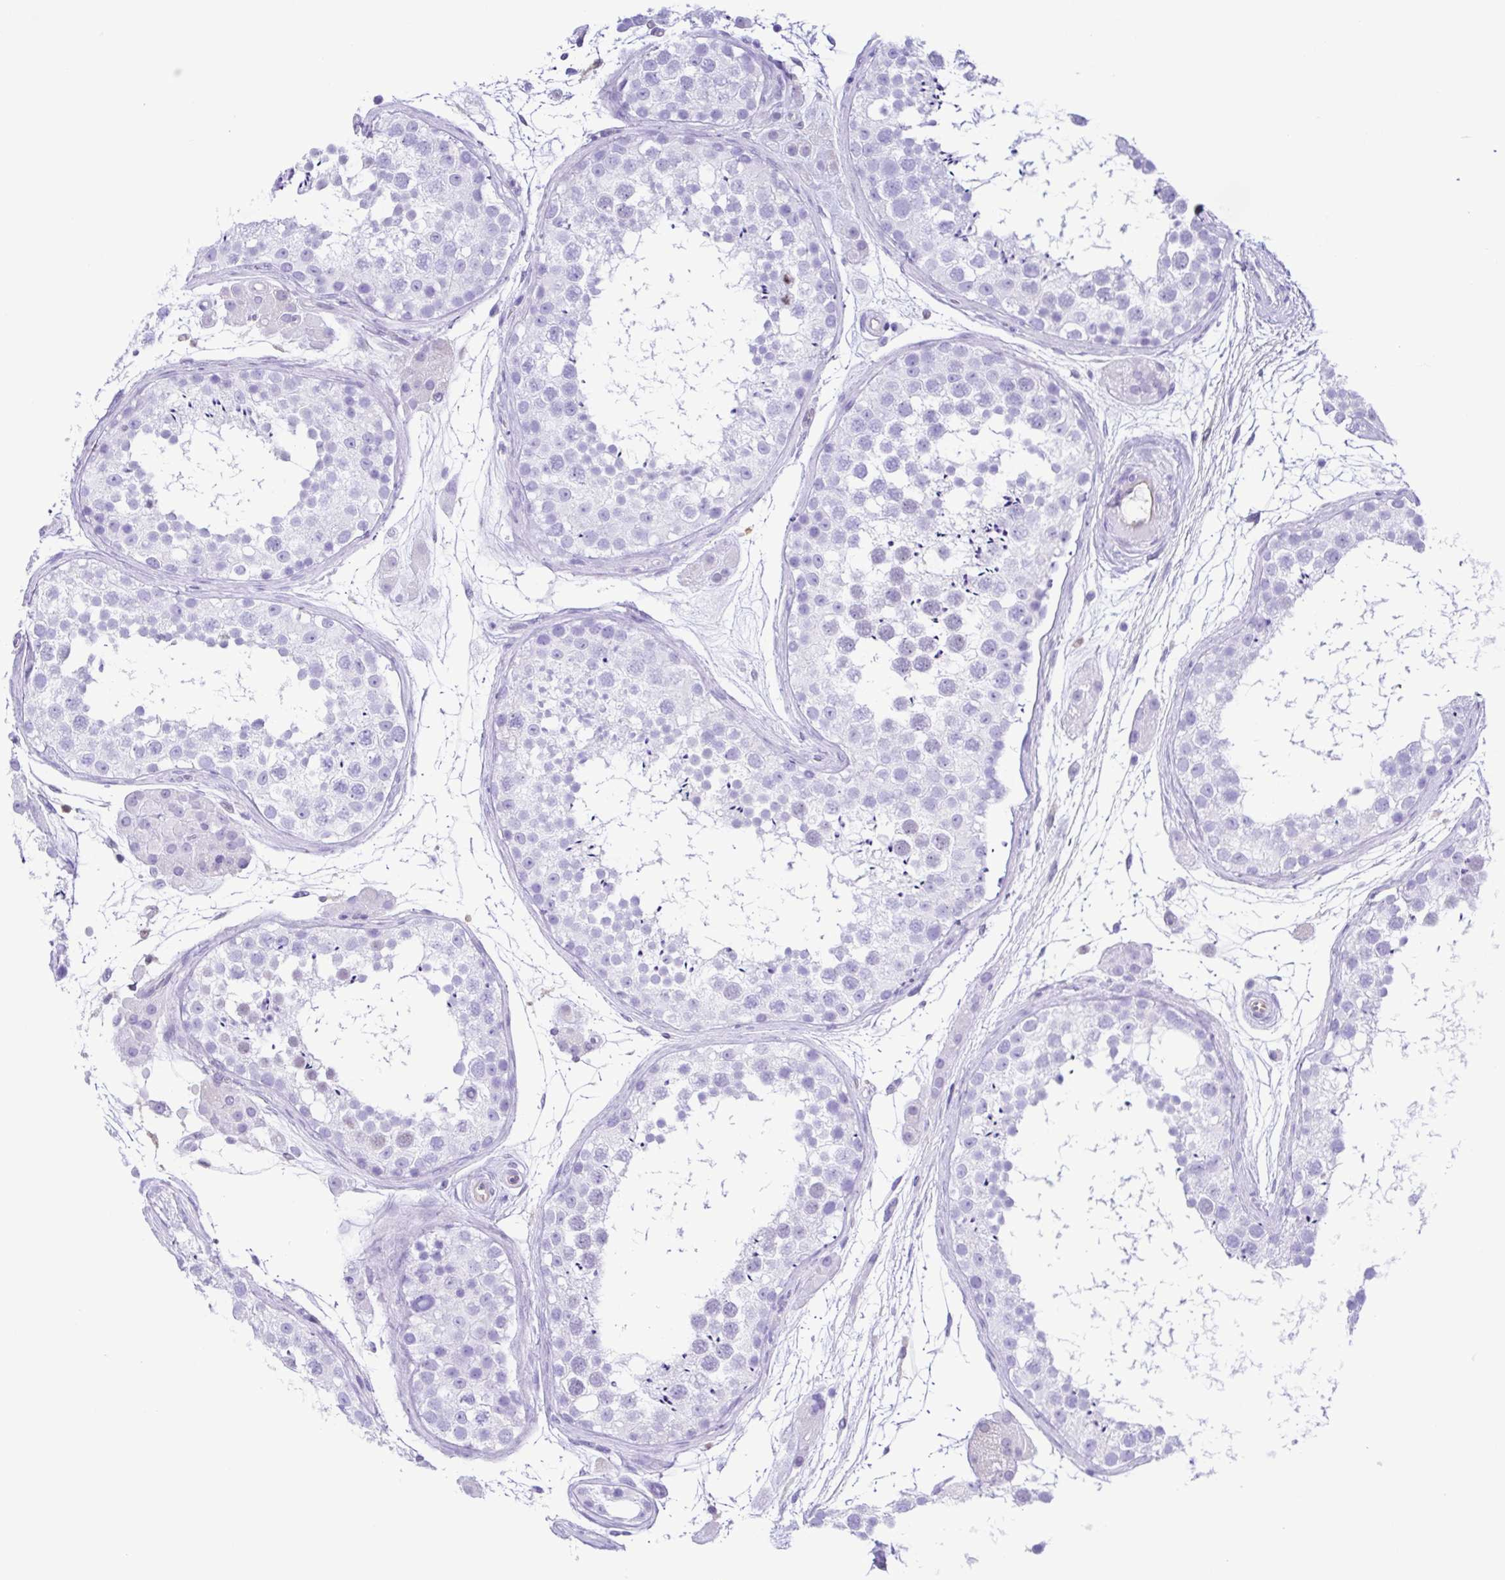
{"staining": {"intensity": "negative", "quantity": "none", "location": "none"}, "tissue": "testis", "cell_type": "Cells in seminiferous ducts", "image_type": "normal", "snomed": [{"axis": "morphology", "description": "Normal tissue, NOS"}, {"axis": "topography", "description": "Testis"}], "caption": "A micrograph of human testis is negative for staining in cells in seminiferous ducts.", "gene": "GPR17", "patient": {"sex": "male", "age": 41}}